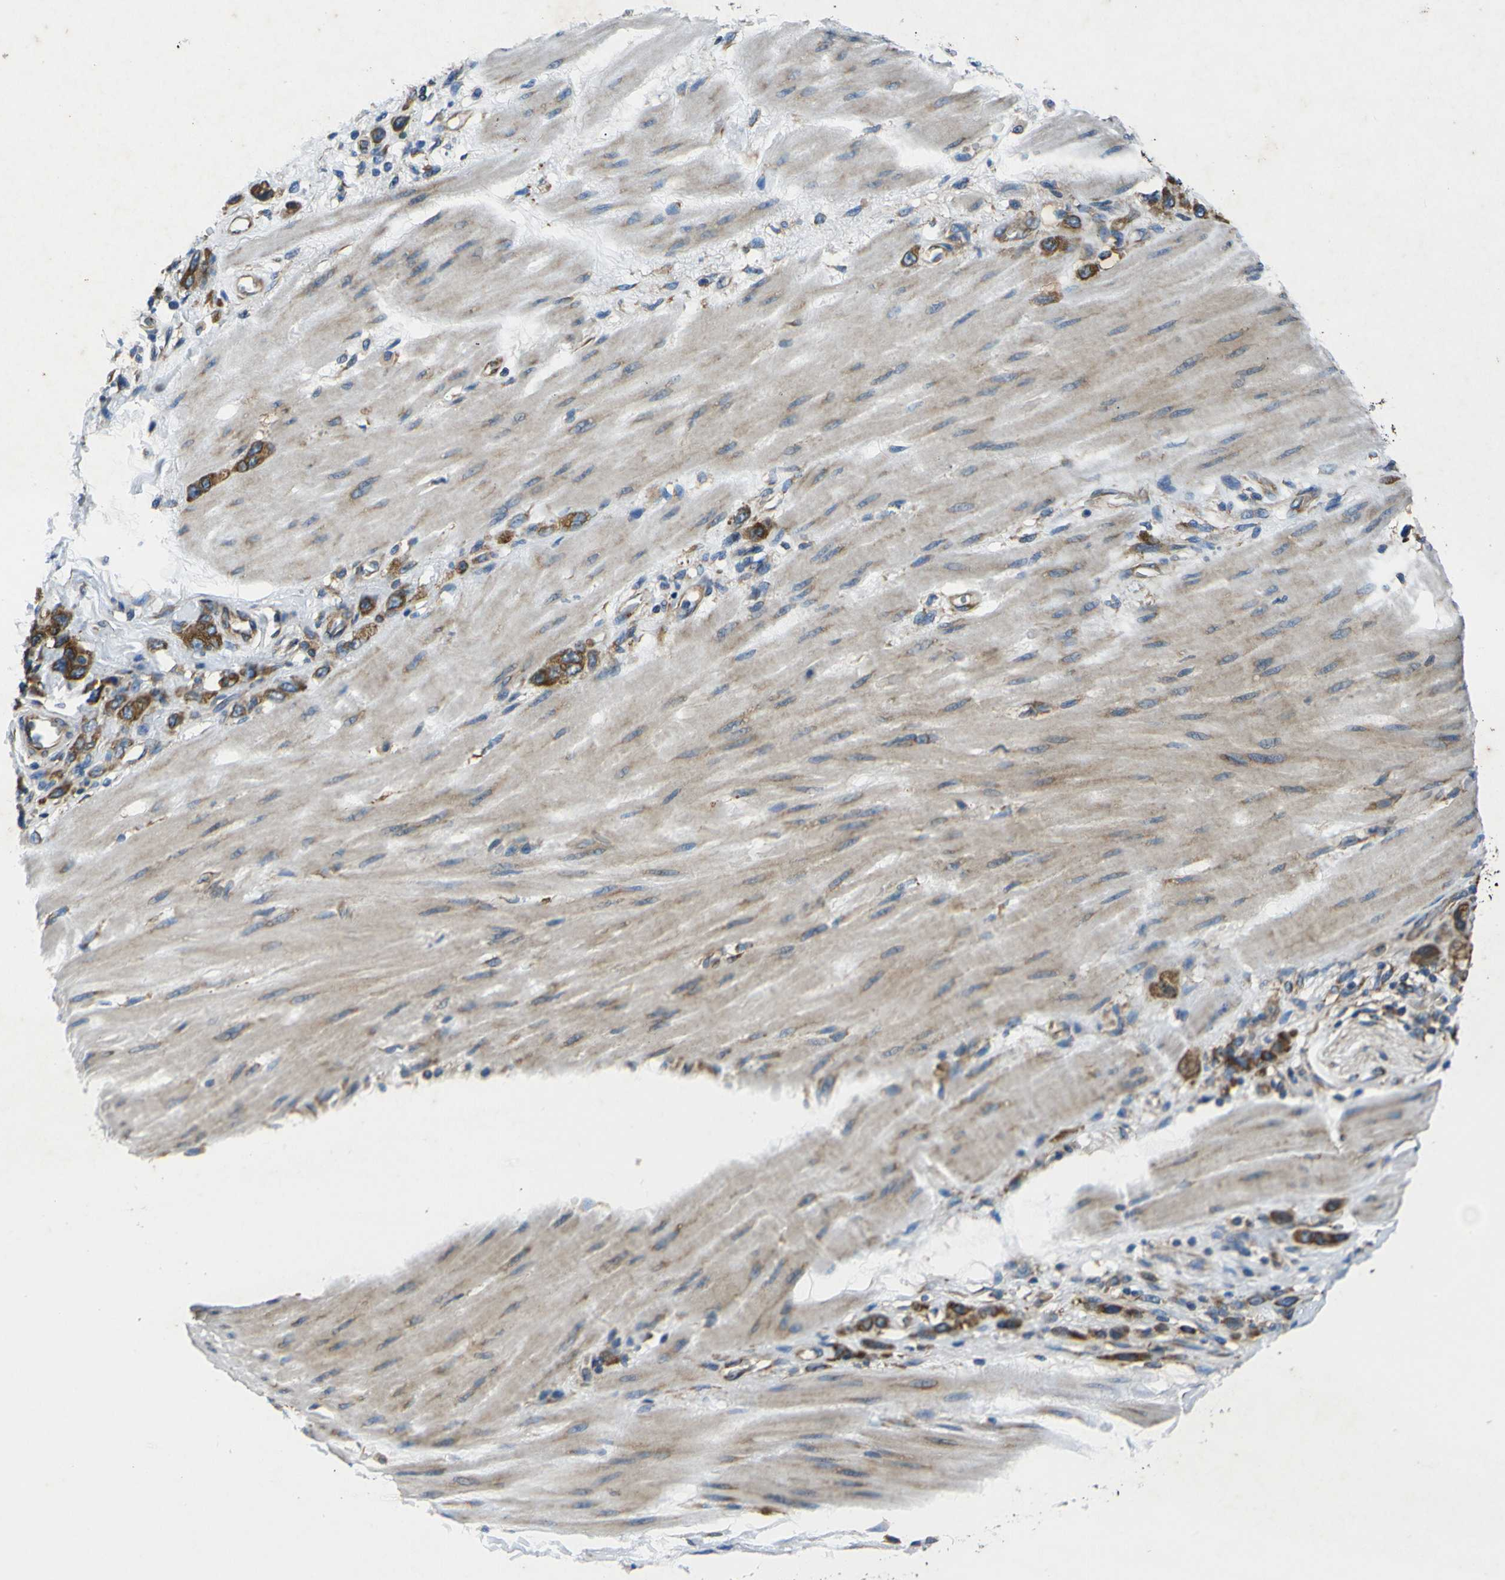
{"staining": {"intensity": "strong", "quantity": ">75%", "location": "cytoplasmic/membranous"}, "tissue": "stomach cancer", "cell_type": "Tumor cells", "image_type": "cancer", "snomed": [{"axis": "morphology", "description": "Adenocarcinoma, NOS"}, {"axis": "topography", "description": "Stomach"}], "caption": "Tumor cells exhibit high levels of strong cytoplasmic/membranous expression in about >75% of cells in human stomach adenocarcinoma.", "gene": "RPSA", "patient": {"sex": "male", "age": 82}}